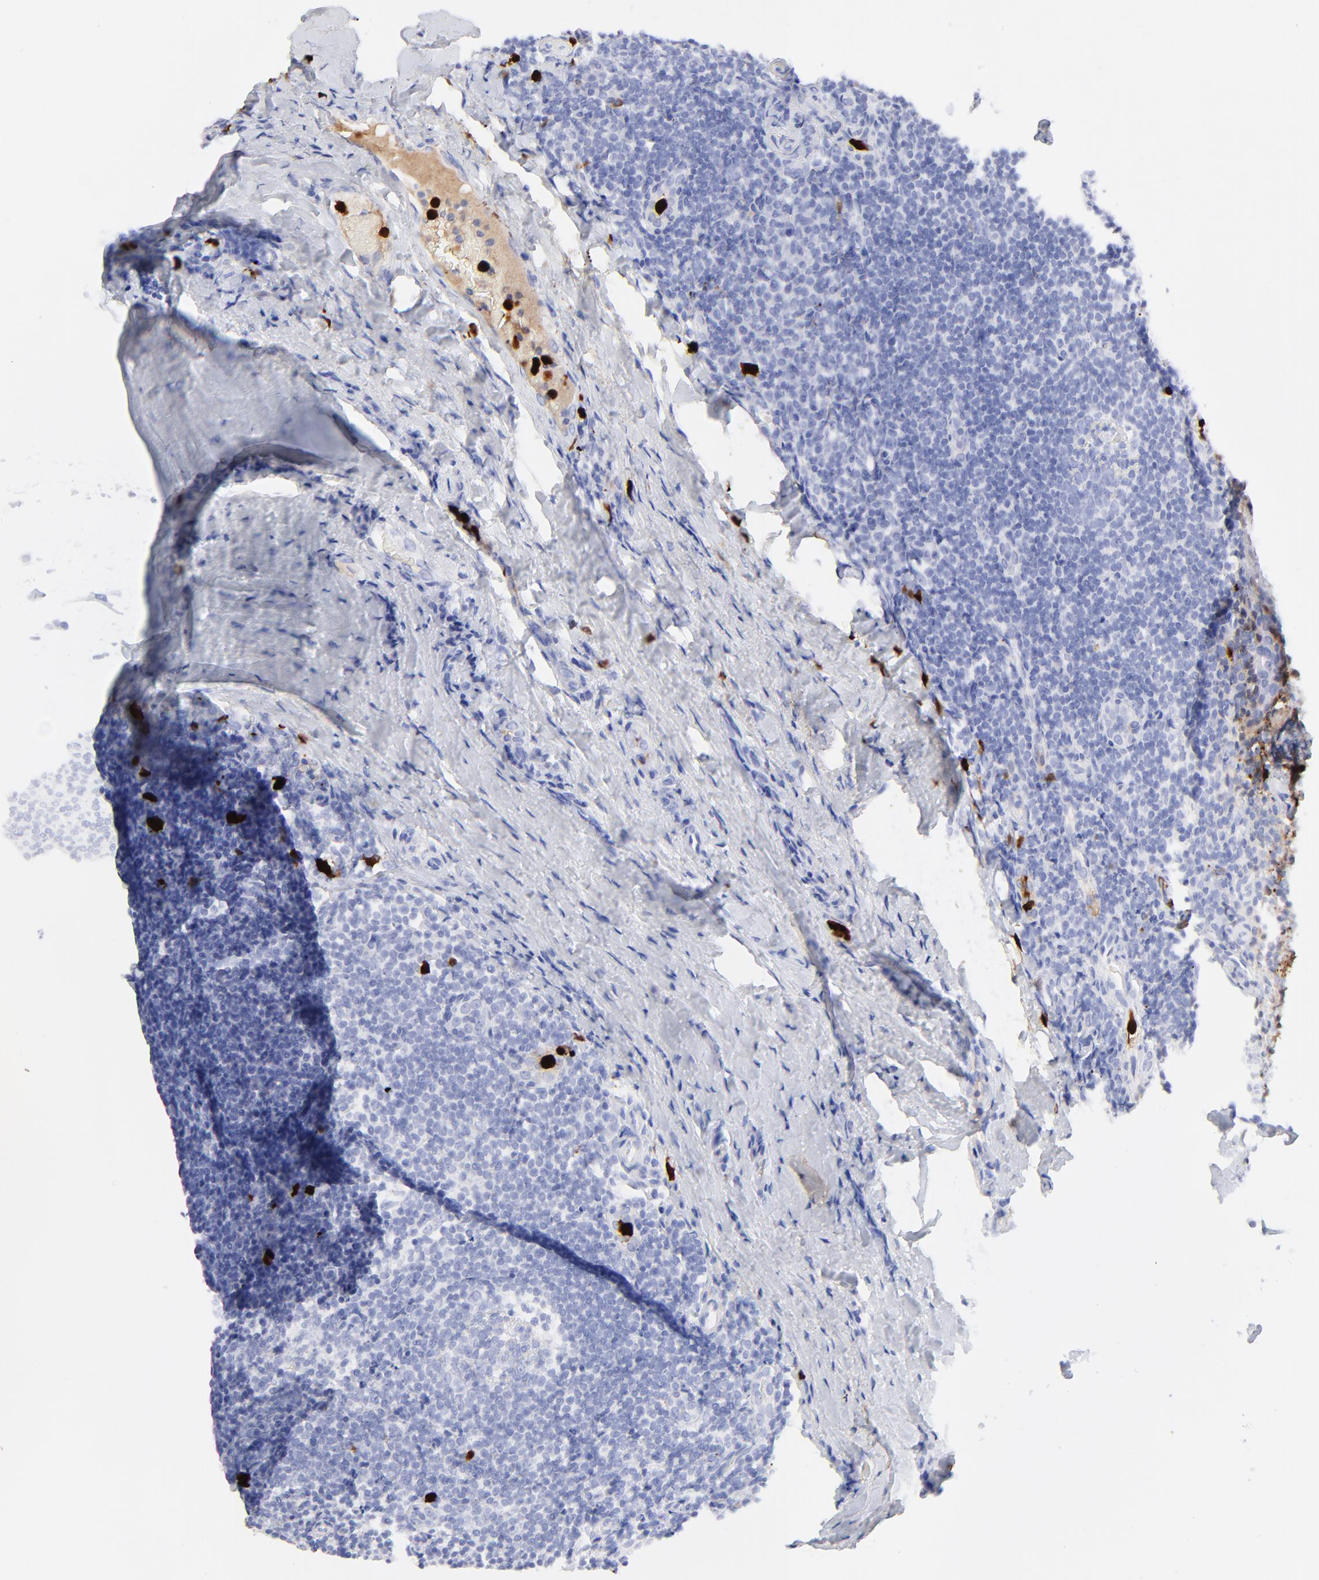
{"staining": {"intensity": "negative", "quantity": "none", "location": "none"}, "tissue": "tonsil", "cell_type": "Germinal center cells", "image_type": "normal", "snomed": [{"axis": "morphology", "description": "Normal tissue, NOS"}, {"axis": "topography", "description": "Tonsil"}], "caption": "An immunohistochemistry (IHC) micrograph of normal tonsil is shown. There is no staining in germinal center cells of tonsil. (DAB (3,3'-diaminobenzidine) immunohistochemistry visualized using brightfield microscopy, high magnification).", "gene": "S100A12", "patient": {"sex": "male", "age": 31}}